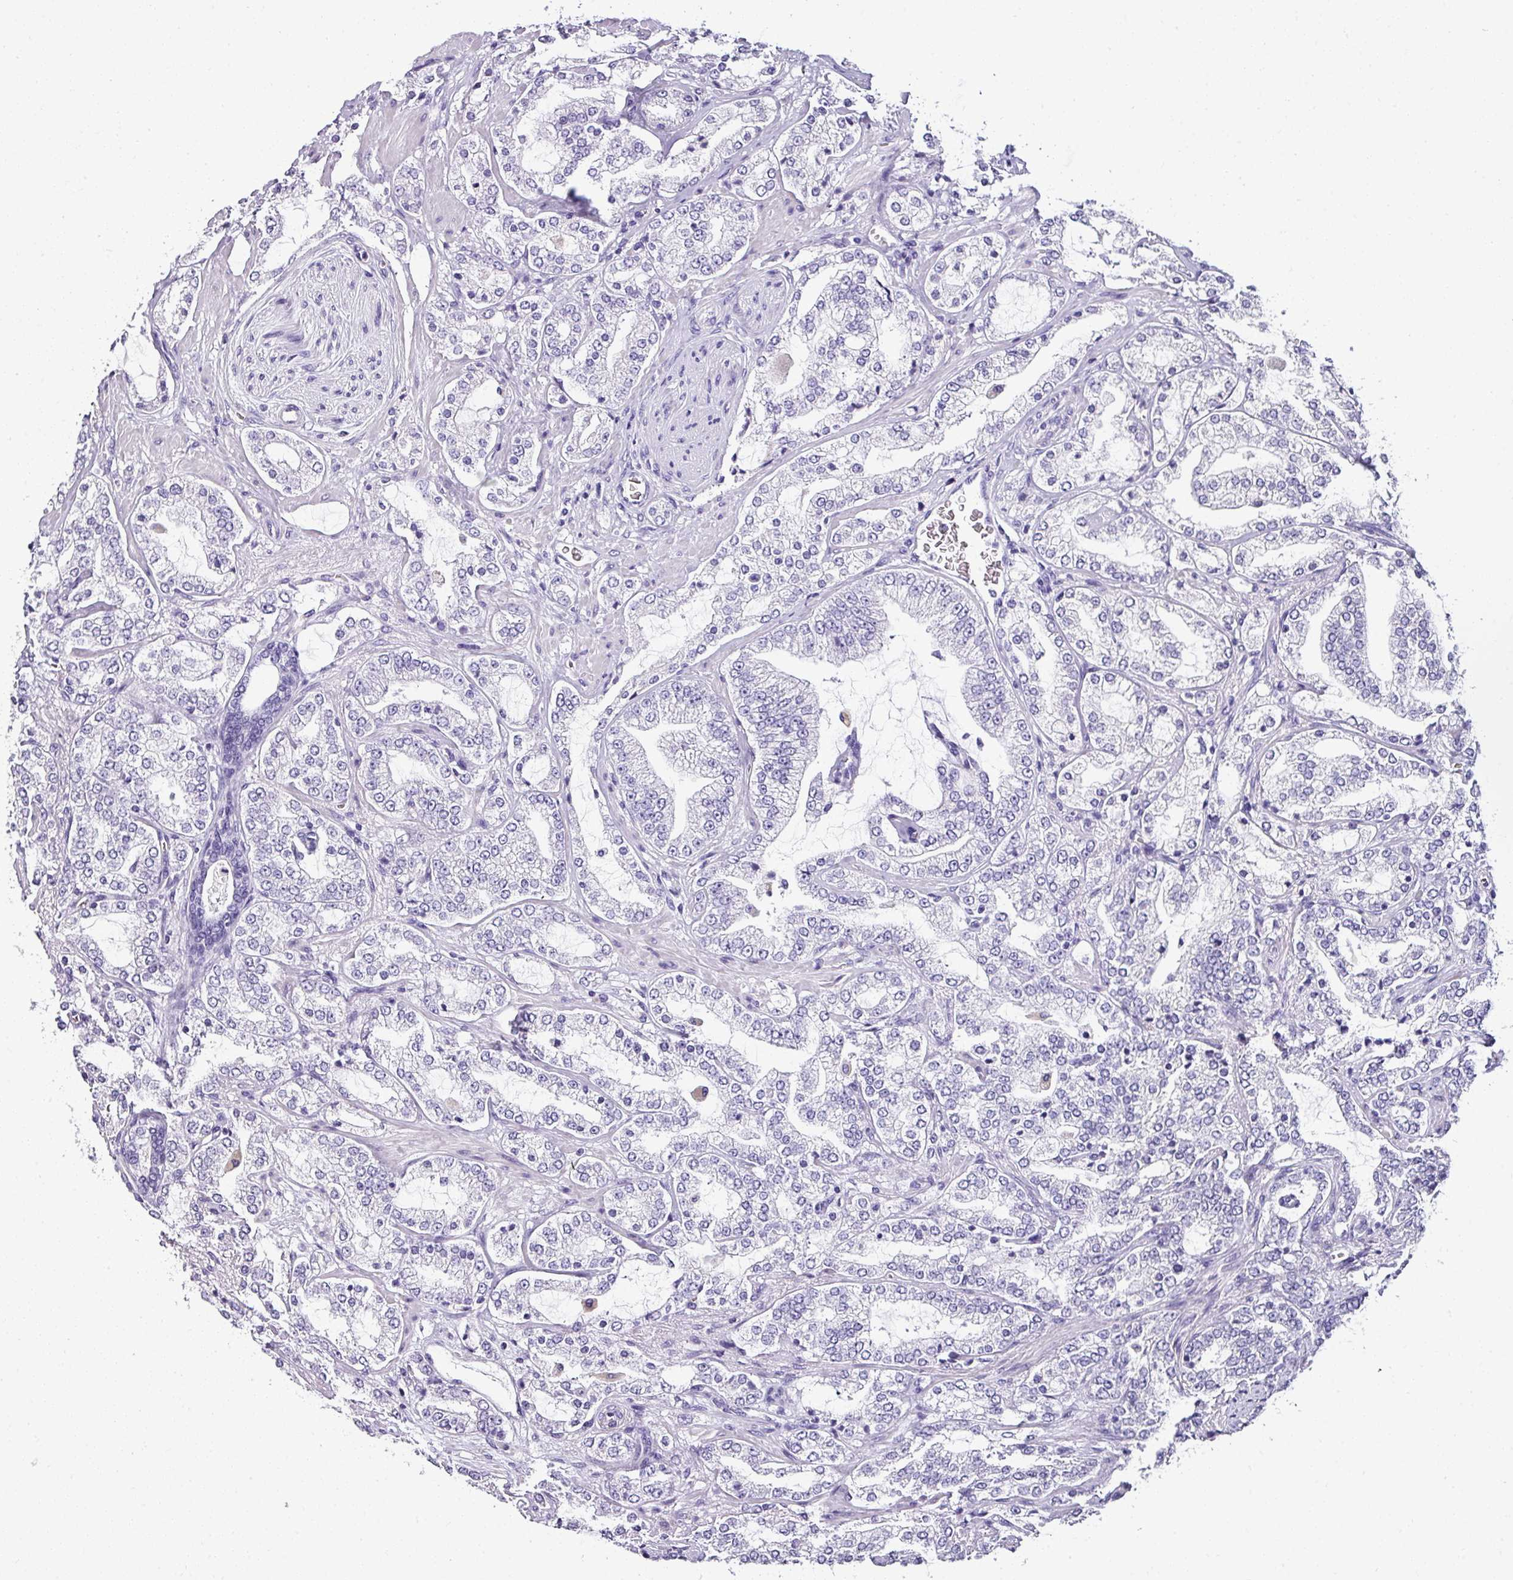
{"staining": {"intensity": "negative", "quantity": "none", "location": "none"}, "tissue": "prostate cancer", "cell_type": "Tumor cells", "image_type": "cancer", "snomed": [{"axis": "morphology", "description": "Adenocarcinoma, High grade"}, {"axis": "topography", "description": "Prostate"}], "caption": "The histopathology image demonstrates no staining of tumor cells in prostate high-grade adenocarcinoma.", "gene": "NAPSA", "patient": {"sex": "male", "age": 64}}